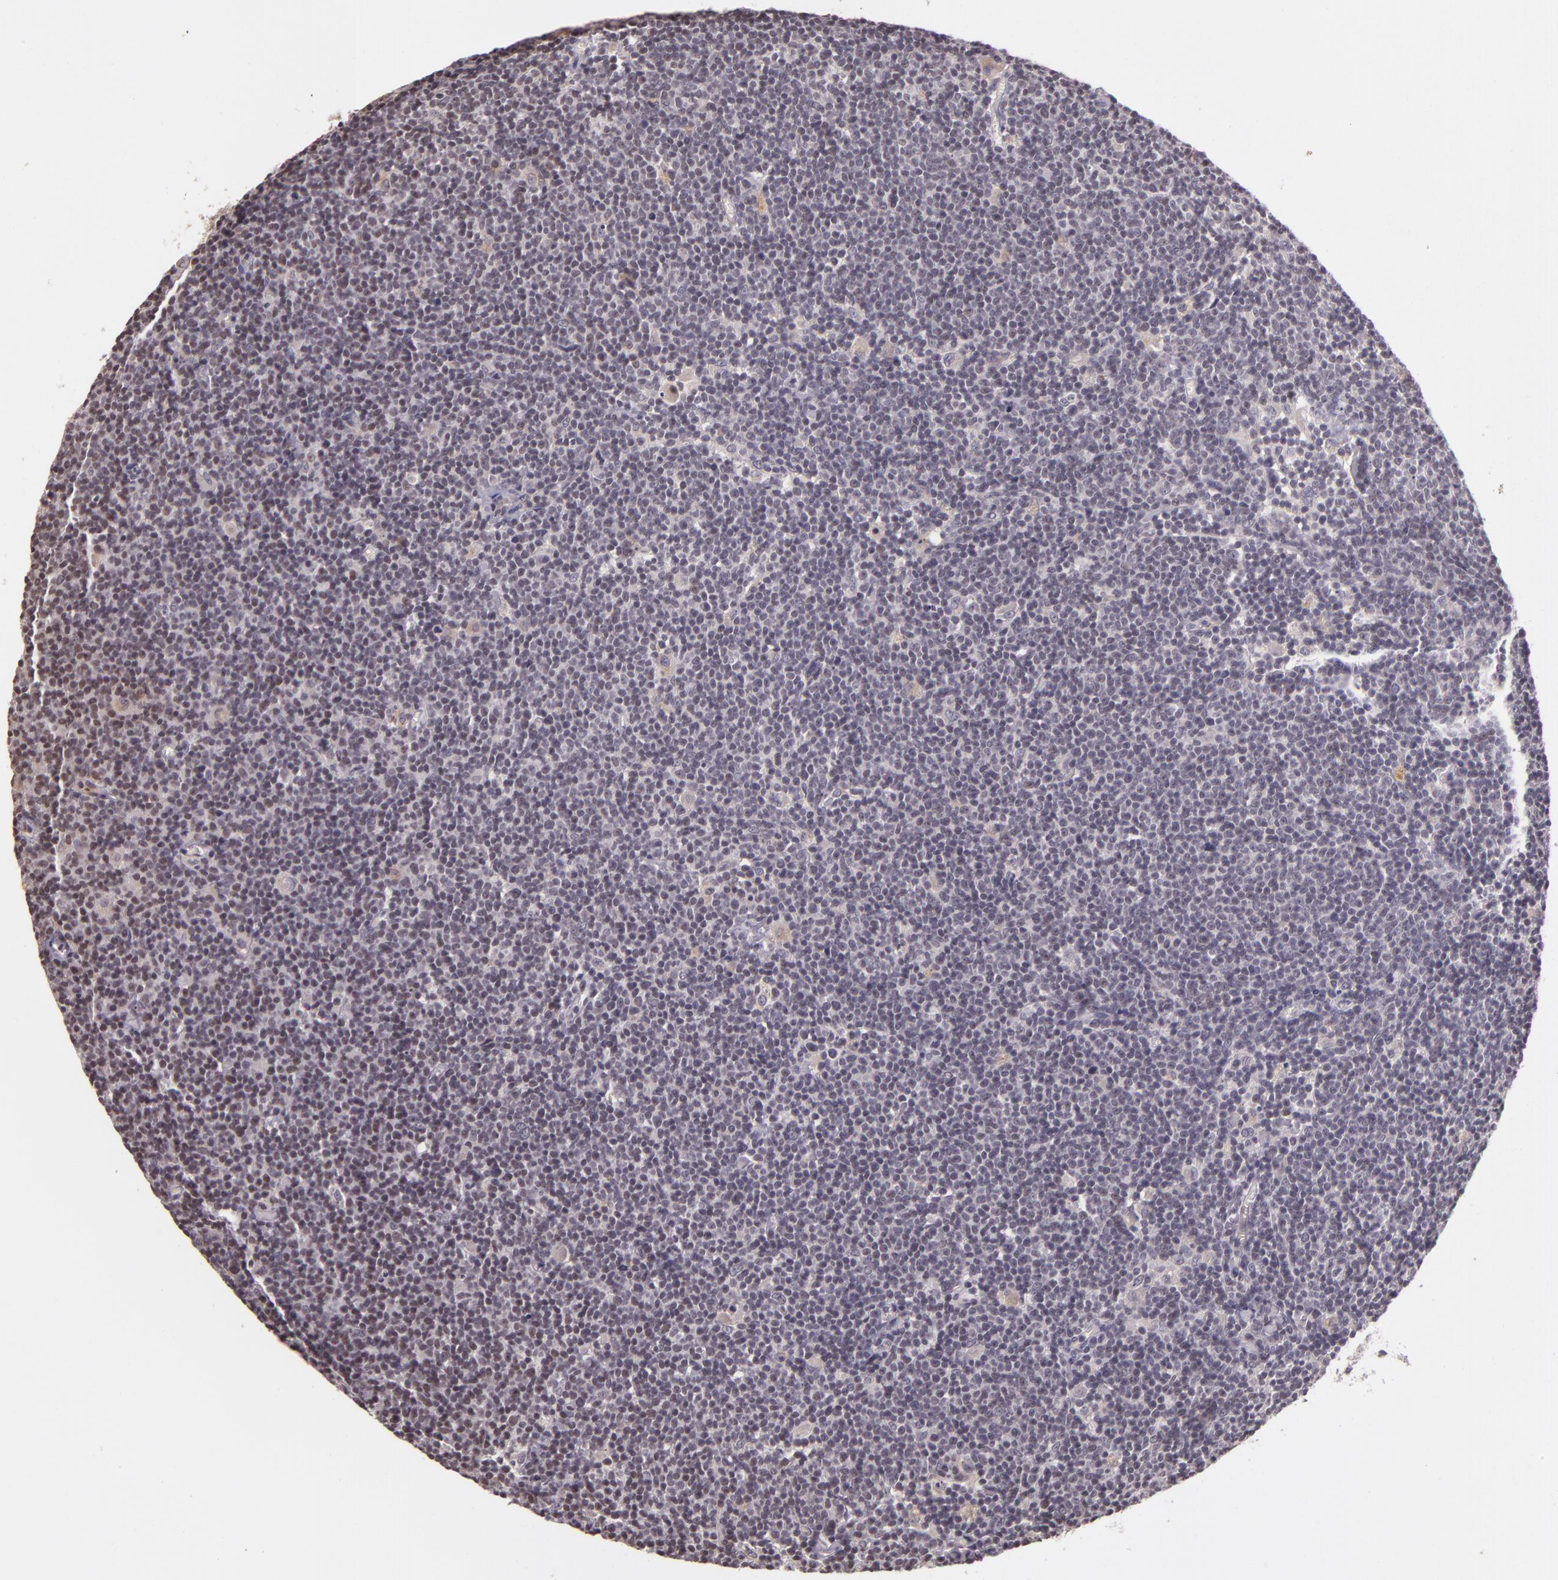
{"staining": {"intensity": "negative", "quantity": "none", "location": "none"}, "tissue": "lymphoma", "cell_type": "Tumor cells", "image_type": "cancer", "snomed": [{"axis": "morphology", "description": "Malignant lymphoma, non-Hodgkin's type, Low grade"}, {"axis": "topography", "description": "Lymph node"}], "caption": "Micrograph shows no significant protein staining in tumor cells of lymphoma.", "gene": "ARMH4", "patient": {"sex": "male", "age": 65}}